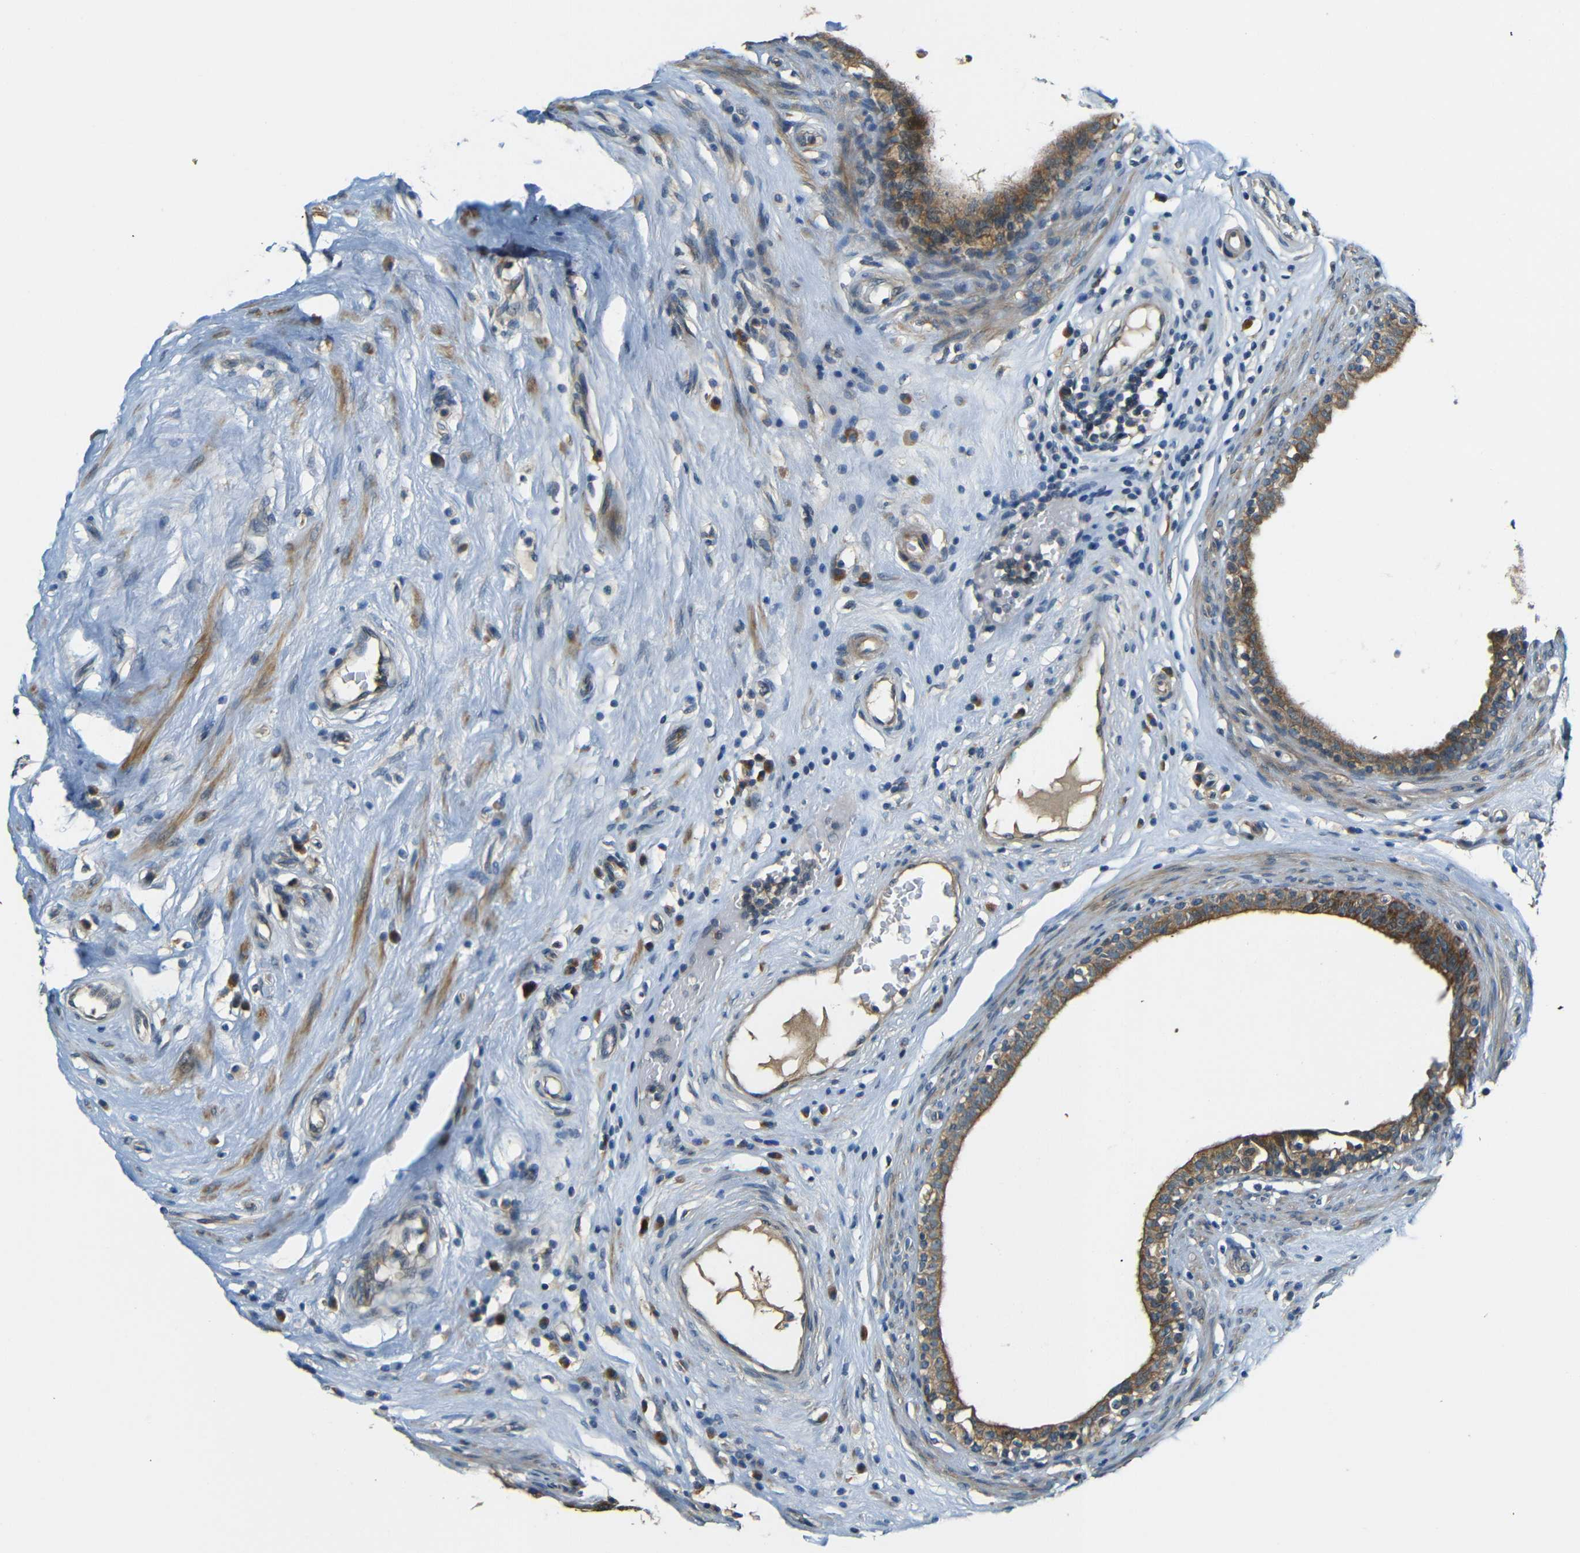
{"staining": {"intensity": "moderate", "quantity": ">75%", "location": "cytoplasmic/membranous"}, "tissue": "epididymis", "cell_type": "Glandular cells", "image_type": "normal", "snomed": [{"axis": "morphology", "description": "Normal tissue, NOS"}, {"axis": "morphology", "description": "Inflammation, NOS"}, {"axis": "topography", "description": "Epididymis"}], "caption": "Immunohistochemical staining of benign epididymis demonstrates >75% levels of moderate cytoplasmic/membranous protein staining in approximately >75% of glandular cells. Nuclei are stained in blue.", "gene": "FNDC3A", "patient": {"sex": "male", "age": 84}}